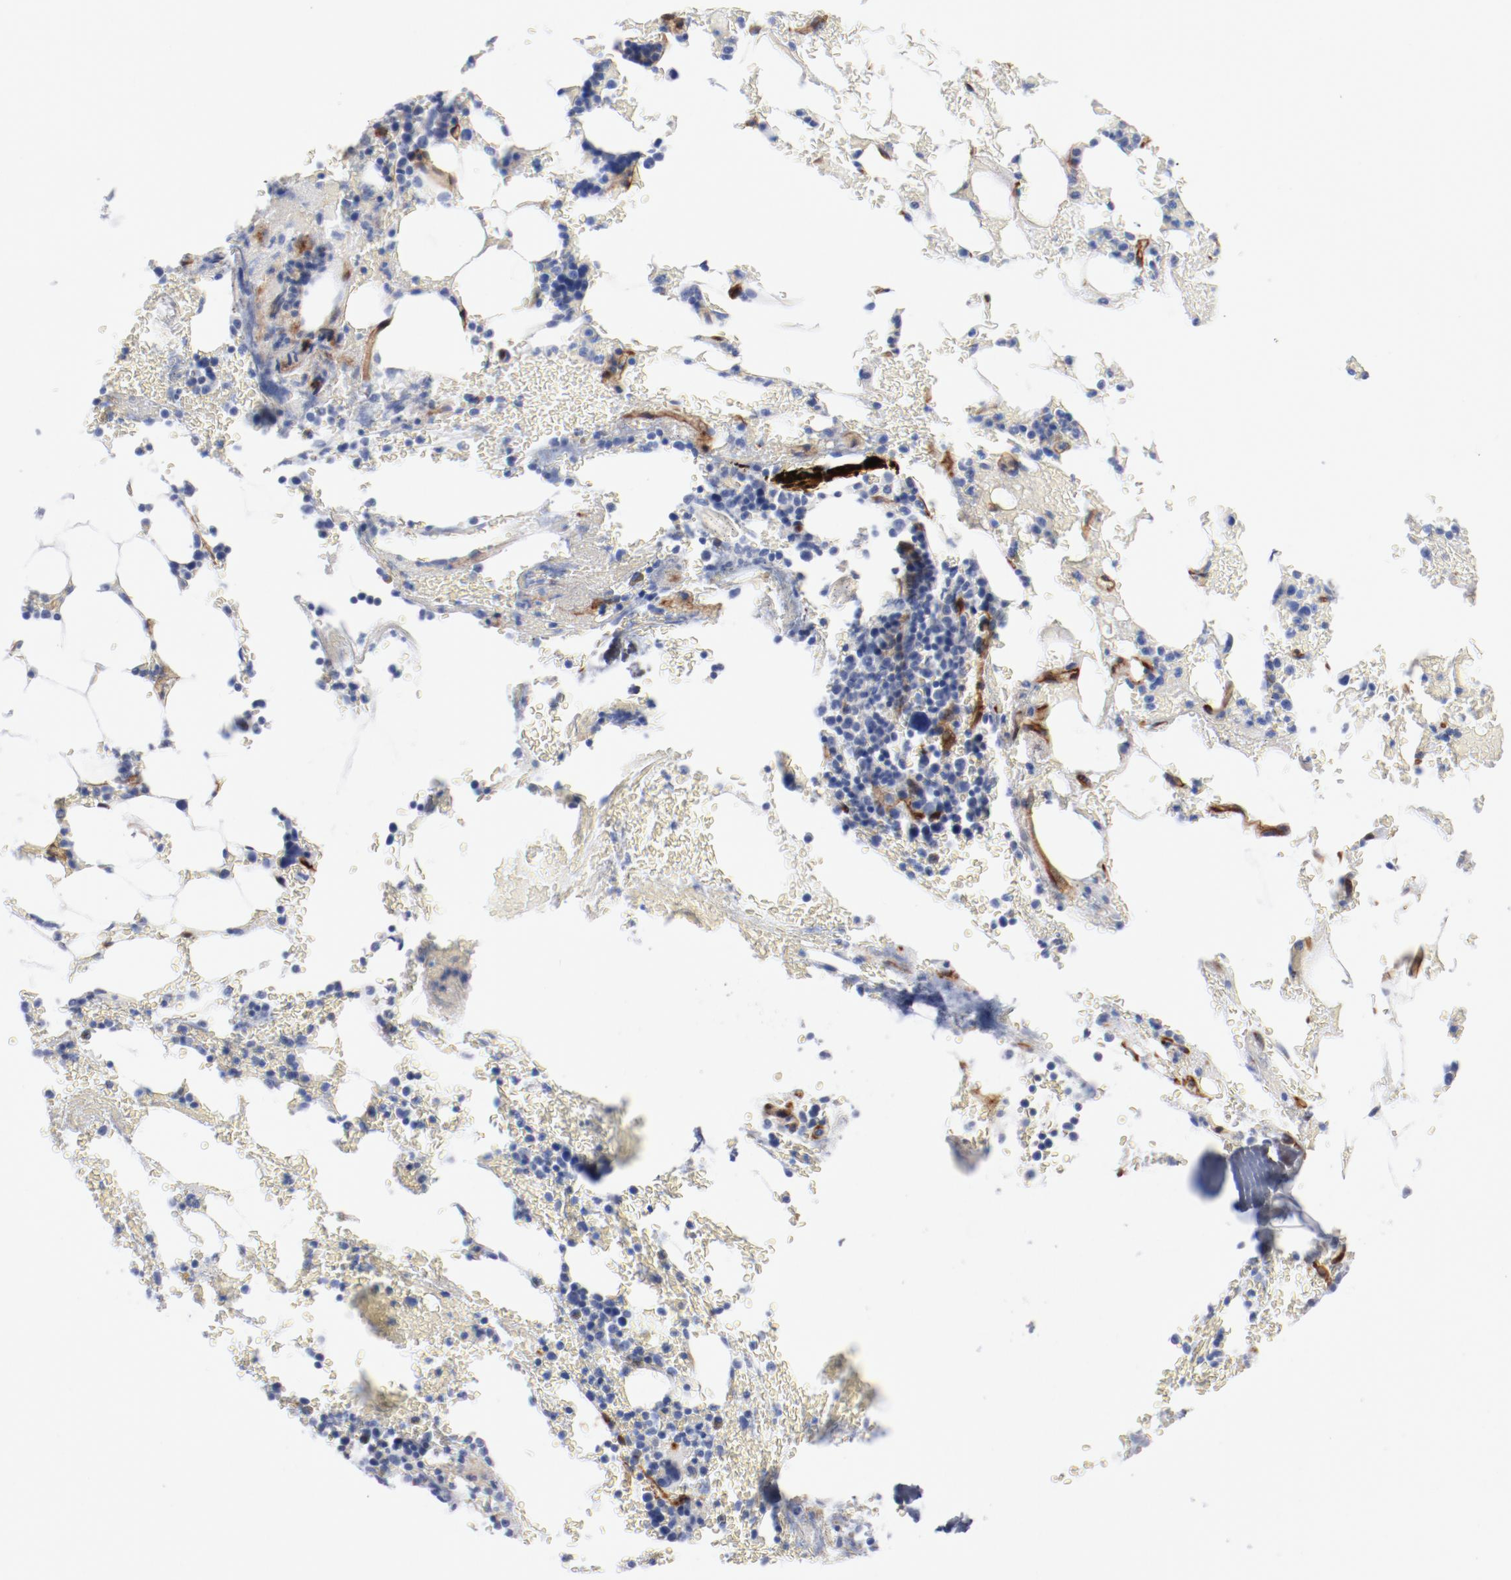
{"staining": {"intensity": "negative", "quantity": "none", "location": "none"}, "tissue": "bone marrow", "cell_type": "Hematopoietic cells", "image_type": "normal", "snomed": [{"axis": "morphology", "description": "Normal tissue, NOS"}, {"axis": "topography", "description": "Bone marrow"}], "caption": "The histopathology image shows no significant positivity in hematopoietic cells of bone marrow.", "gene": "SHANK3", "patient": {"sex": "female", "age": 73}}